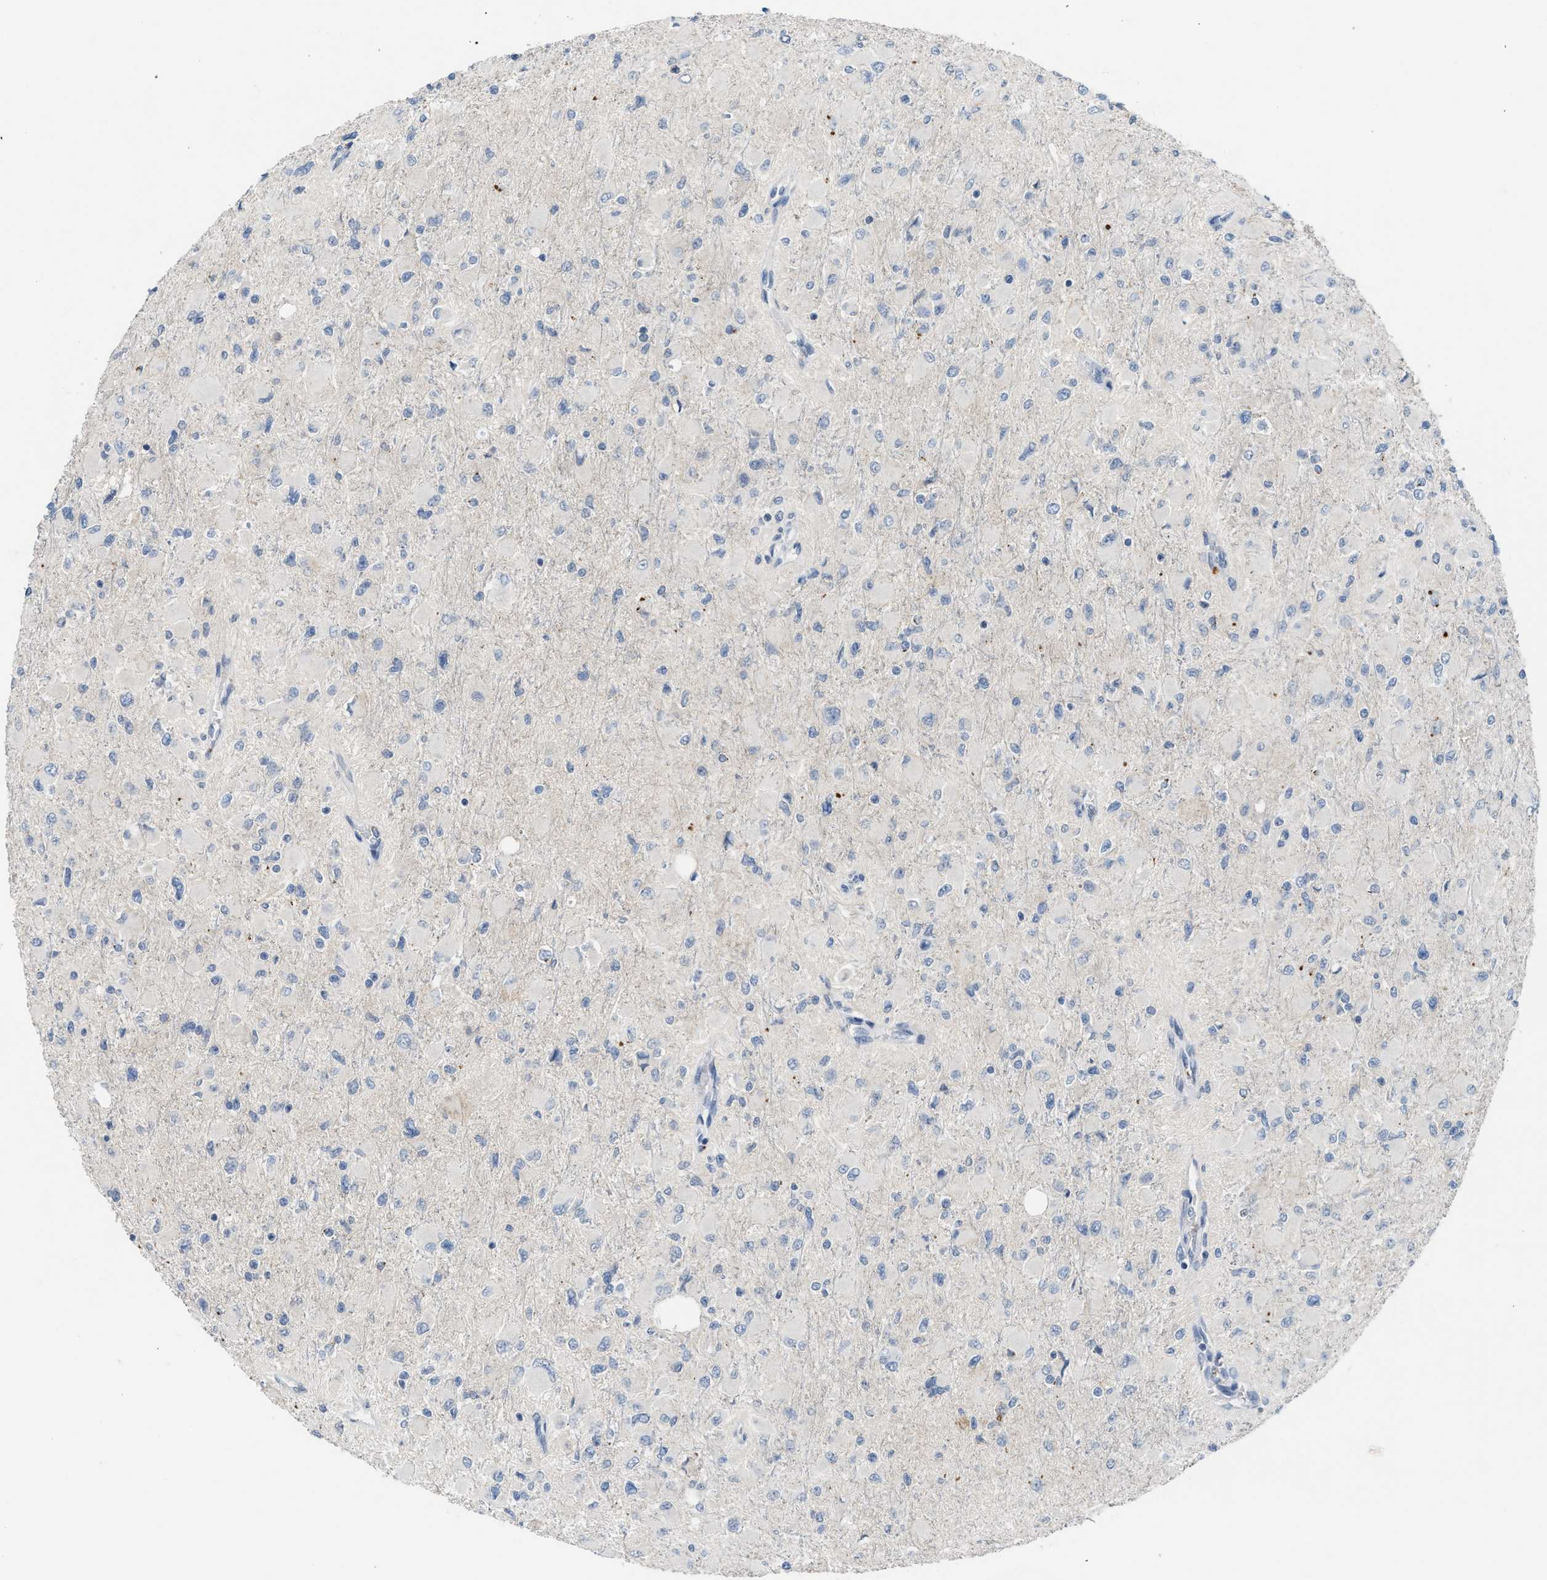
{"staining": {"intensity": "negative", "quantity": "none", "location": "none"}, "tissue": "glioma", "cell_type": "Tumor cells", "image_type": "cancer", "snomed": [{"axis": "morphology", "description": "Glioma, malignant, High grade"}, {"axis": "topography", "description": "Cerebral cortex"}], "caption": "This is a histopathology image of immunohistochemistry staining of glioma, which shows no staining in tumor cells.", "gene": "SLC5A5", "patient": {"sex": "female", "age": 36}}